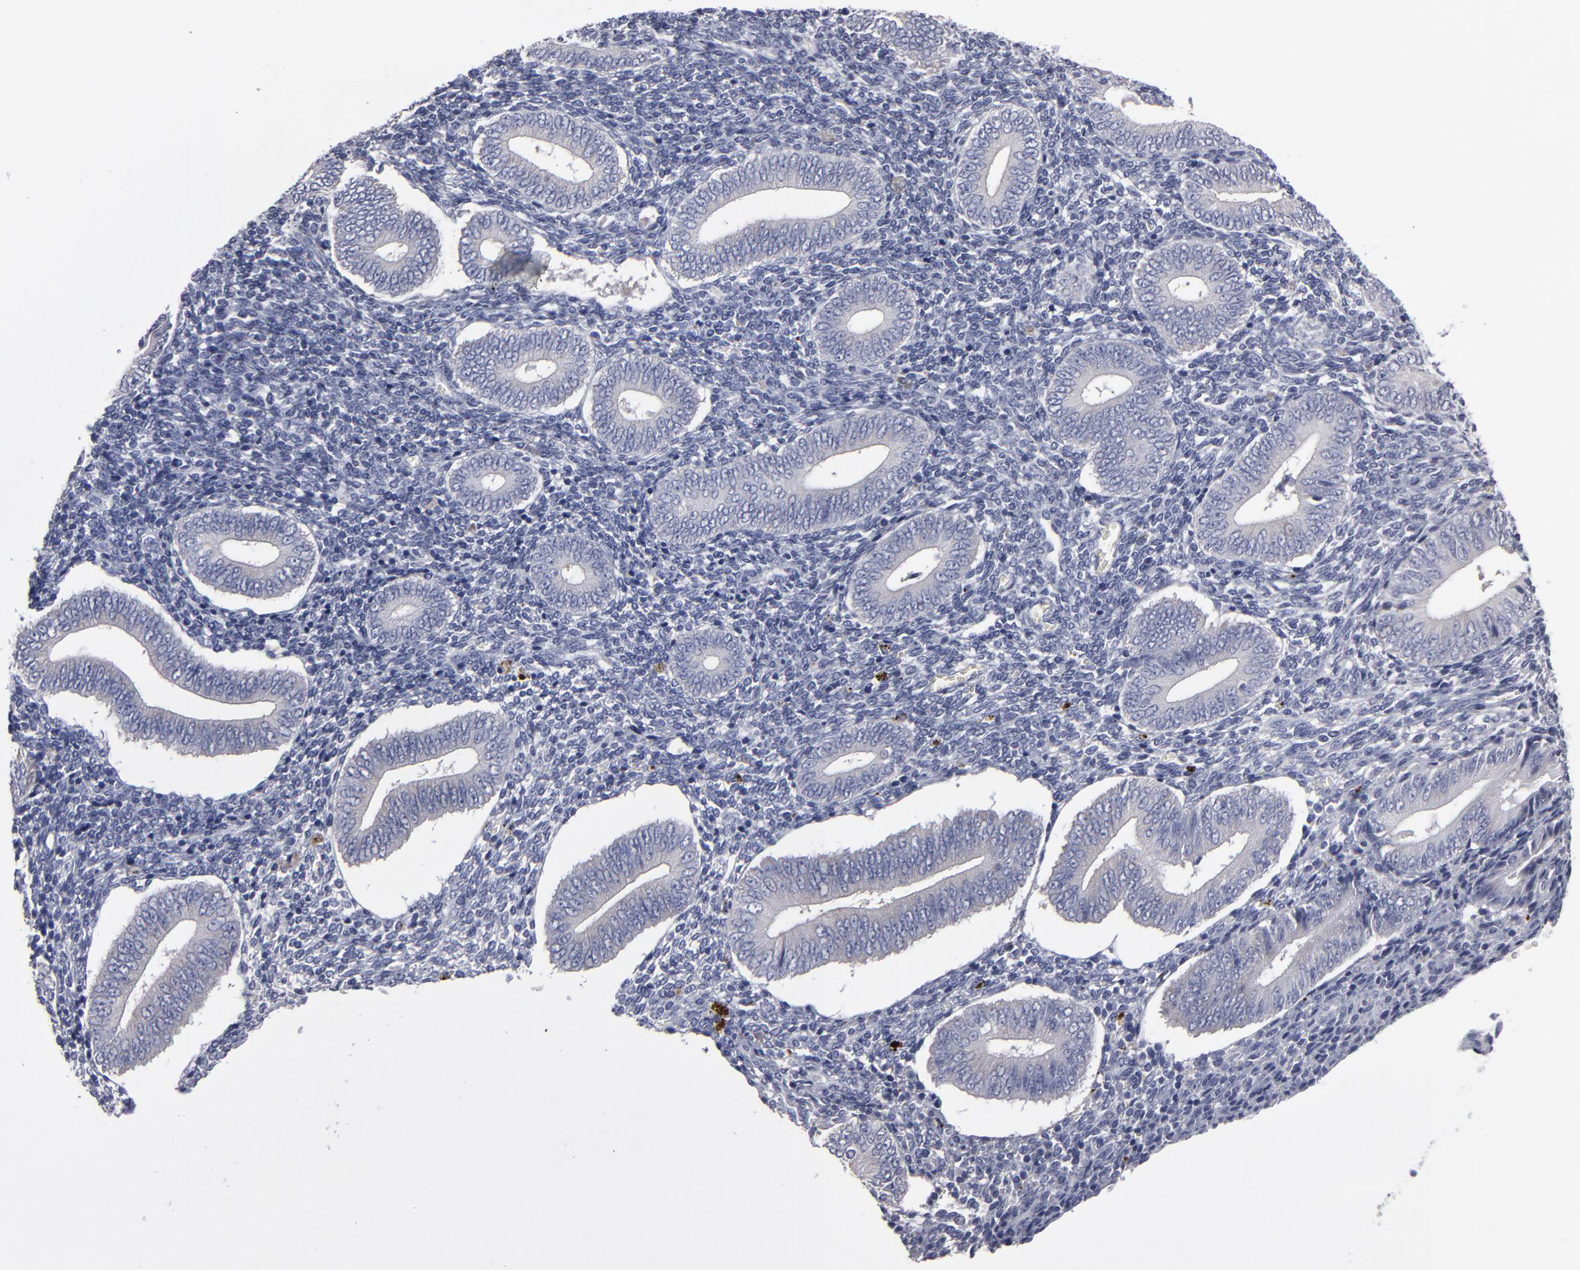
{"staining": {"intensity": "negative", "quantity": "none", "location": "none"}, "tissue": "endometrium", "cell_type": "Cells in endometrial stroma", "image_type": "normal", "snomed": [{"axis": "morphology", "description": "Normal tissue, NOS"}, {"axis": "topography", "description": "Uterus"}, {"axis": "topography", "description": "Endometrium"}], "caption": "A histopathology image of endometrium stained for a protein reveals no brown staining in cells in endometrial stroma.", "gene": "CCDC80", "patient": {"sex": "female", "age": 33}}